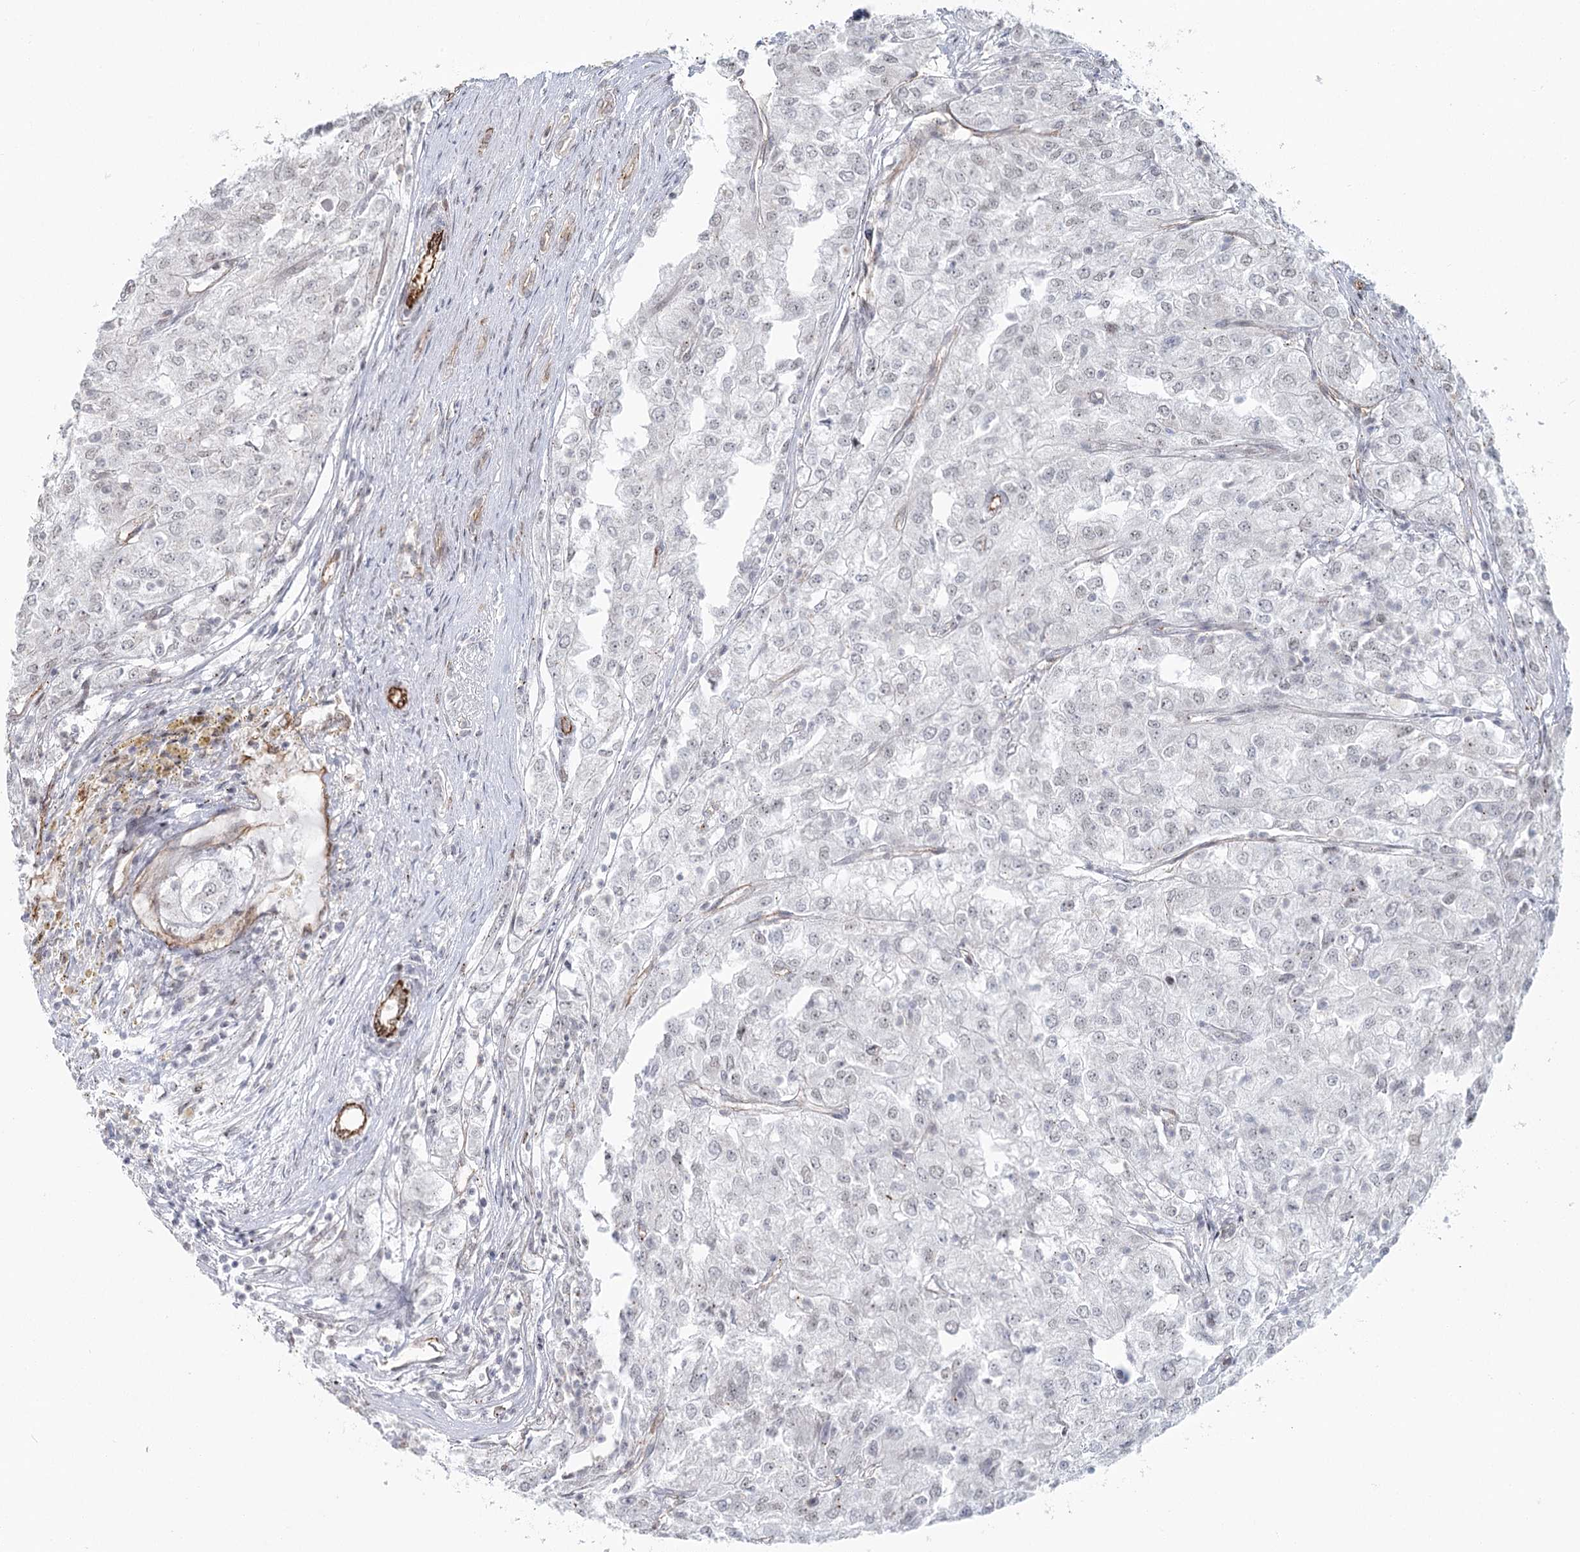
{"staining": {"intensity": "negative", "quantity": "none", "location": "none"}, "tissue": "renal cancer", "cell_type": "Tumor cells", "image_type": "cancer", "snomed": [{"axis": "morphology", "description": "Adenocarcinoma, NOS"}, {"axis": "topography", "description": "Kidney"}], "caption": "IHC of renal cancer (adenocarcinoma) exhibits no staining in tumor cells. (DAB immunohistochemistry (IHC) visualized using brightfield microscopy, high magnification).", "gene": "ABHD8", "patient": {"sex": "female", "age": 54}}